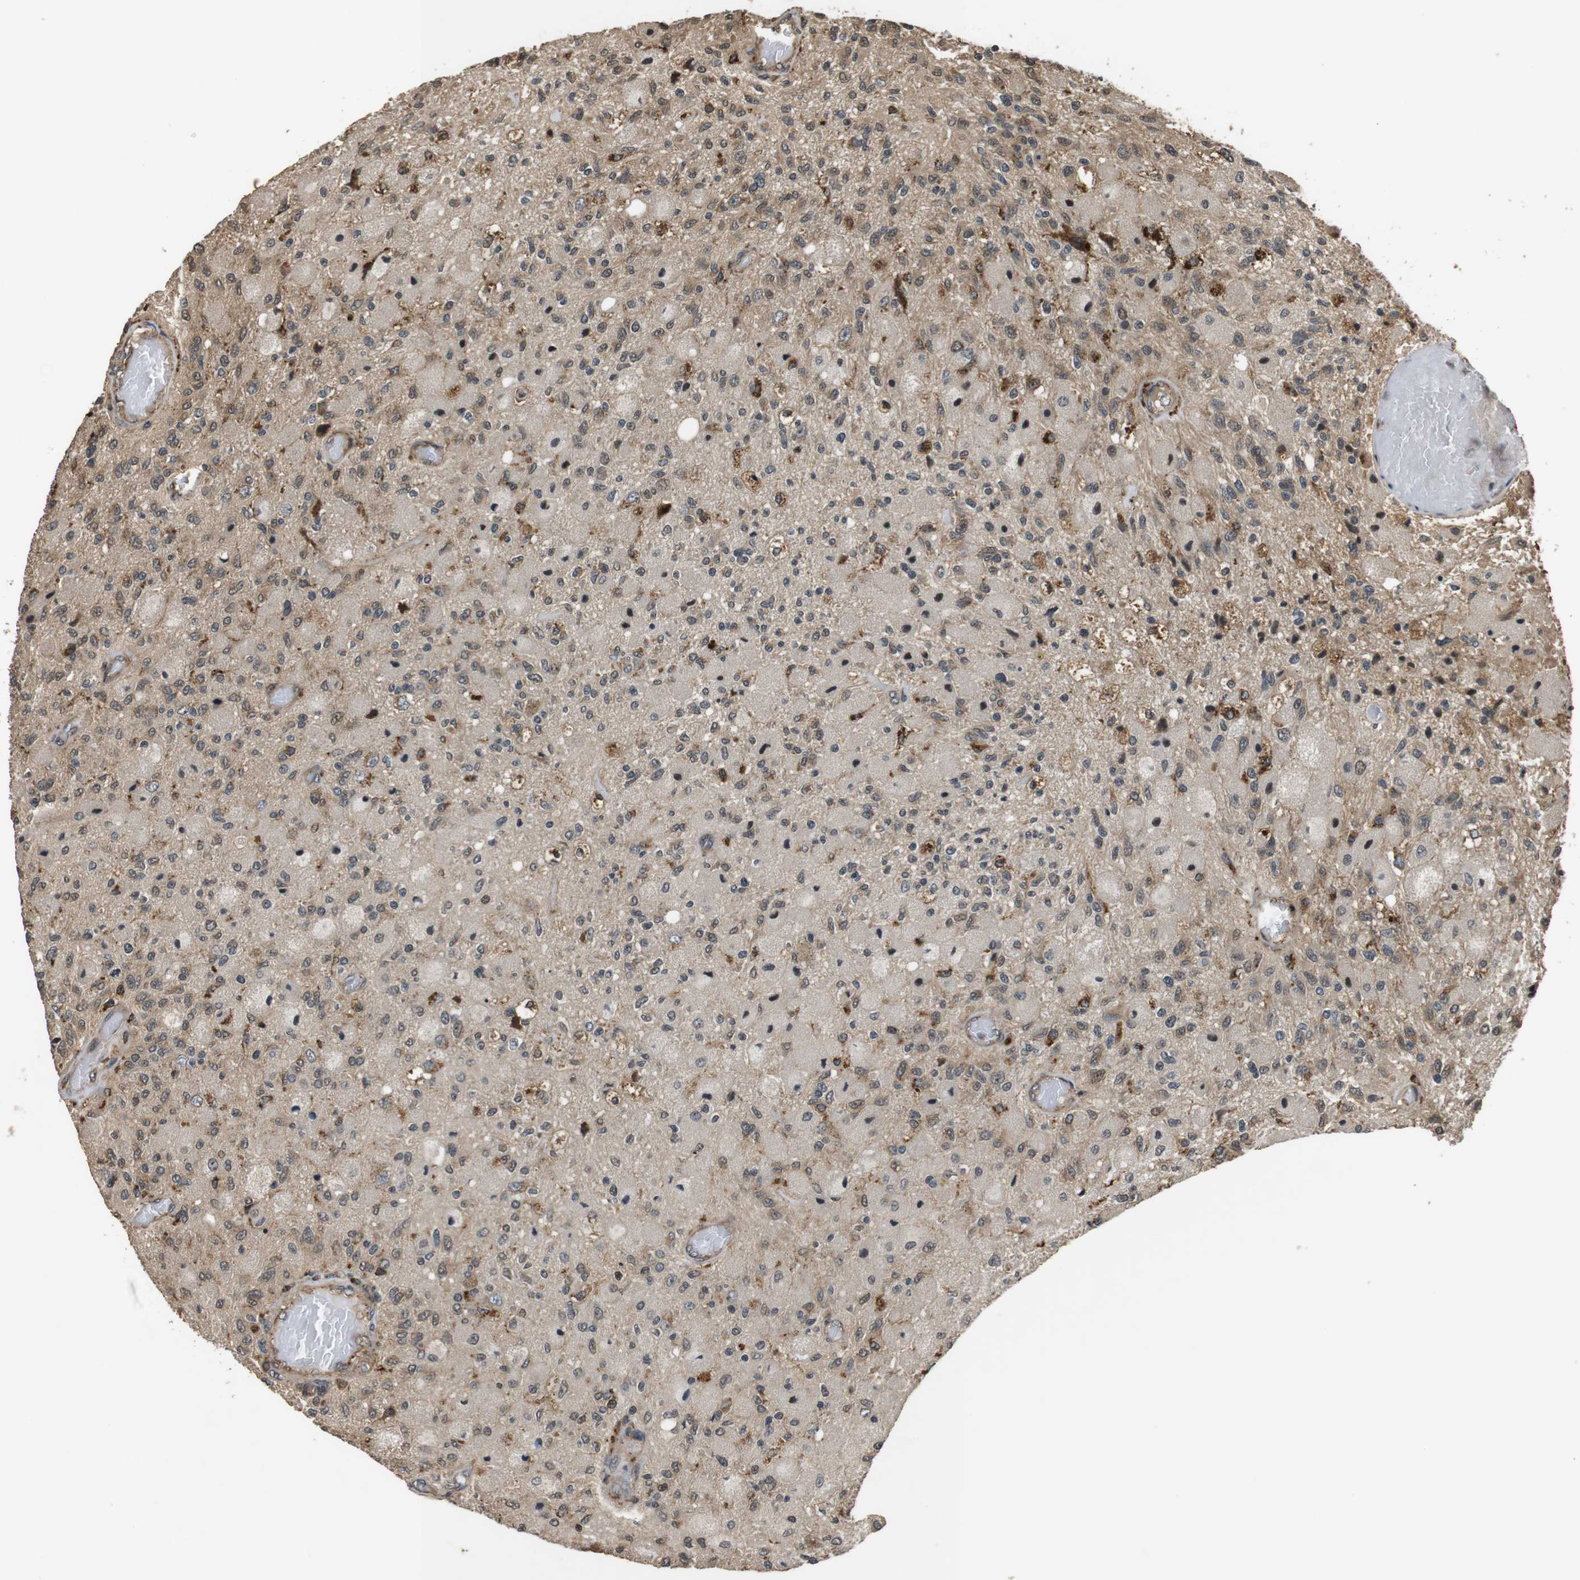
{"staining": {"intensity": "moderate", "quantity": "<25%", "location": "cytoplasmic/membranous"}, "tissue": "glioma", "cell_type": "Tumor cells", "image_type": "cancer", "snomed": [{"axis": "morphology", "description": "Normal tissue, NOS"}, {"axis": "morphology", "description": "Glioma, malignant, High grade"}, {"axis": "topography", "description": "Cerebral cortex"}], "caption": "Immunohistochemistry photomicrograph of neoplastic tissue: glioma stained using immunohistochemistry demonstrates low levels of moderate protein expression localized specifically in the cytoplasmic/membranous of tumor cells, appearing as a cytoplasmic/membranous brown color.", "gene": "FZD10", "patient": {"sex": "male", "age": 77}}